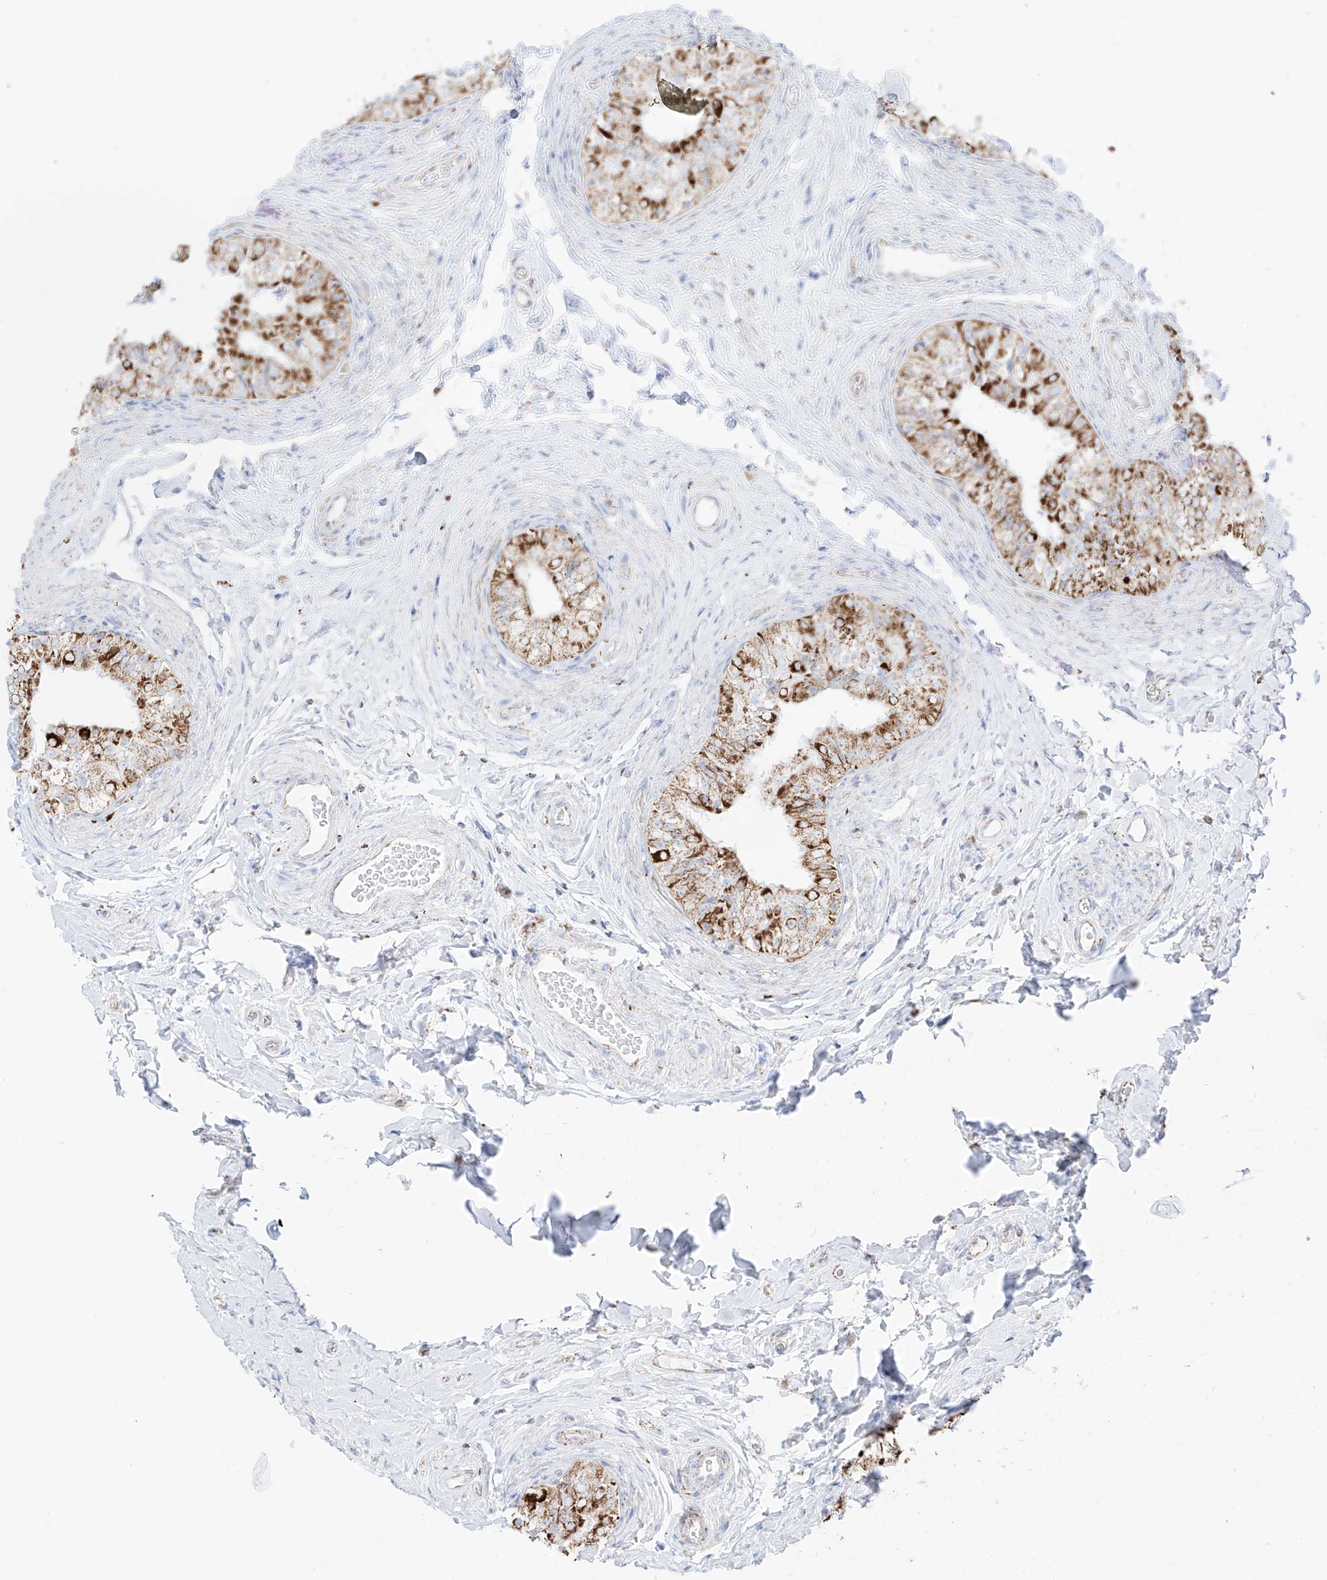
{"staining": {"intensity": "strong", "quantity": "<25%", "location": "cytoplasmic/membranous"}, "tissue": "epididymis", "cell_type": "Glandular cells", "image_type": "normal", "snomed": [{"axis": "morphology", "description": "Normal tissue, NOS"}, {"axis": "topography", "description": "Epididymis"}], "caption": "The photomicrograph displays immunohistochemical staining of unremarkable epididymis. There is strong cytoplasmic/membranous expression is seen in approximately <25% of glandular cells.", "gene": "XKR3", "patient": {"sex": "male", "age": 49}}